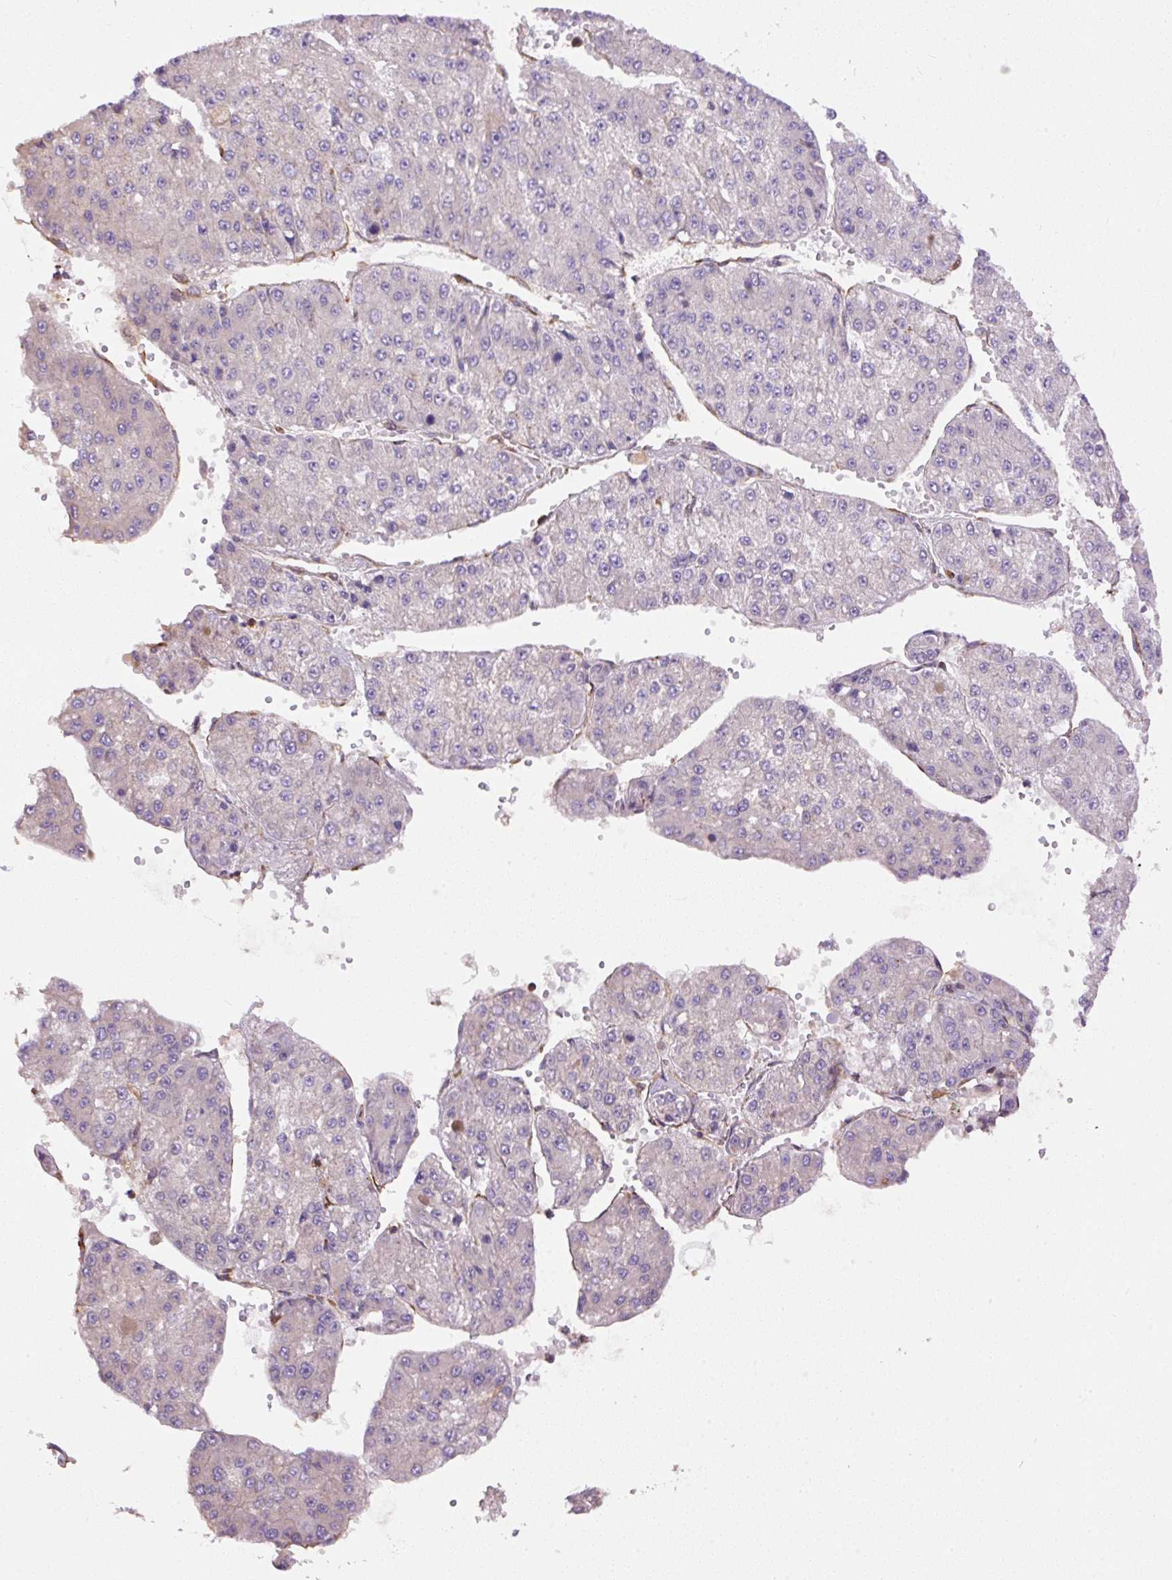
{"staining": {"intensity": "negative", "quantity": "none", "location": "none"}, "tissue": "liver cancer", "cell_type": "Tumor cells", "image_type": "cancer", "snomed": [{"axis": "morphology", "description": "Carcinoma, Hepatocellular, NOS"}, {"axis": "topography", "description": "Liver"}], "caption": "Micrograph shows no significant protein expression in tumor cells of liver cancer (hepatocellular carcinoma).", "gene": "PPME1", "patient": {"sex": "female", "age": 73}}